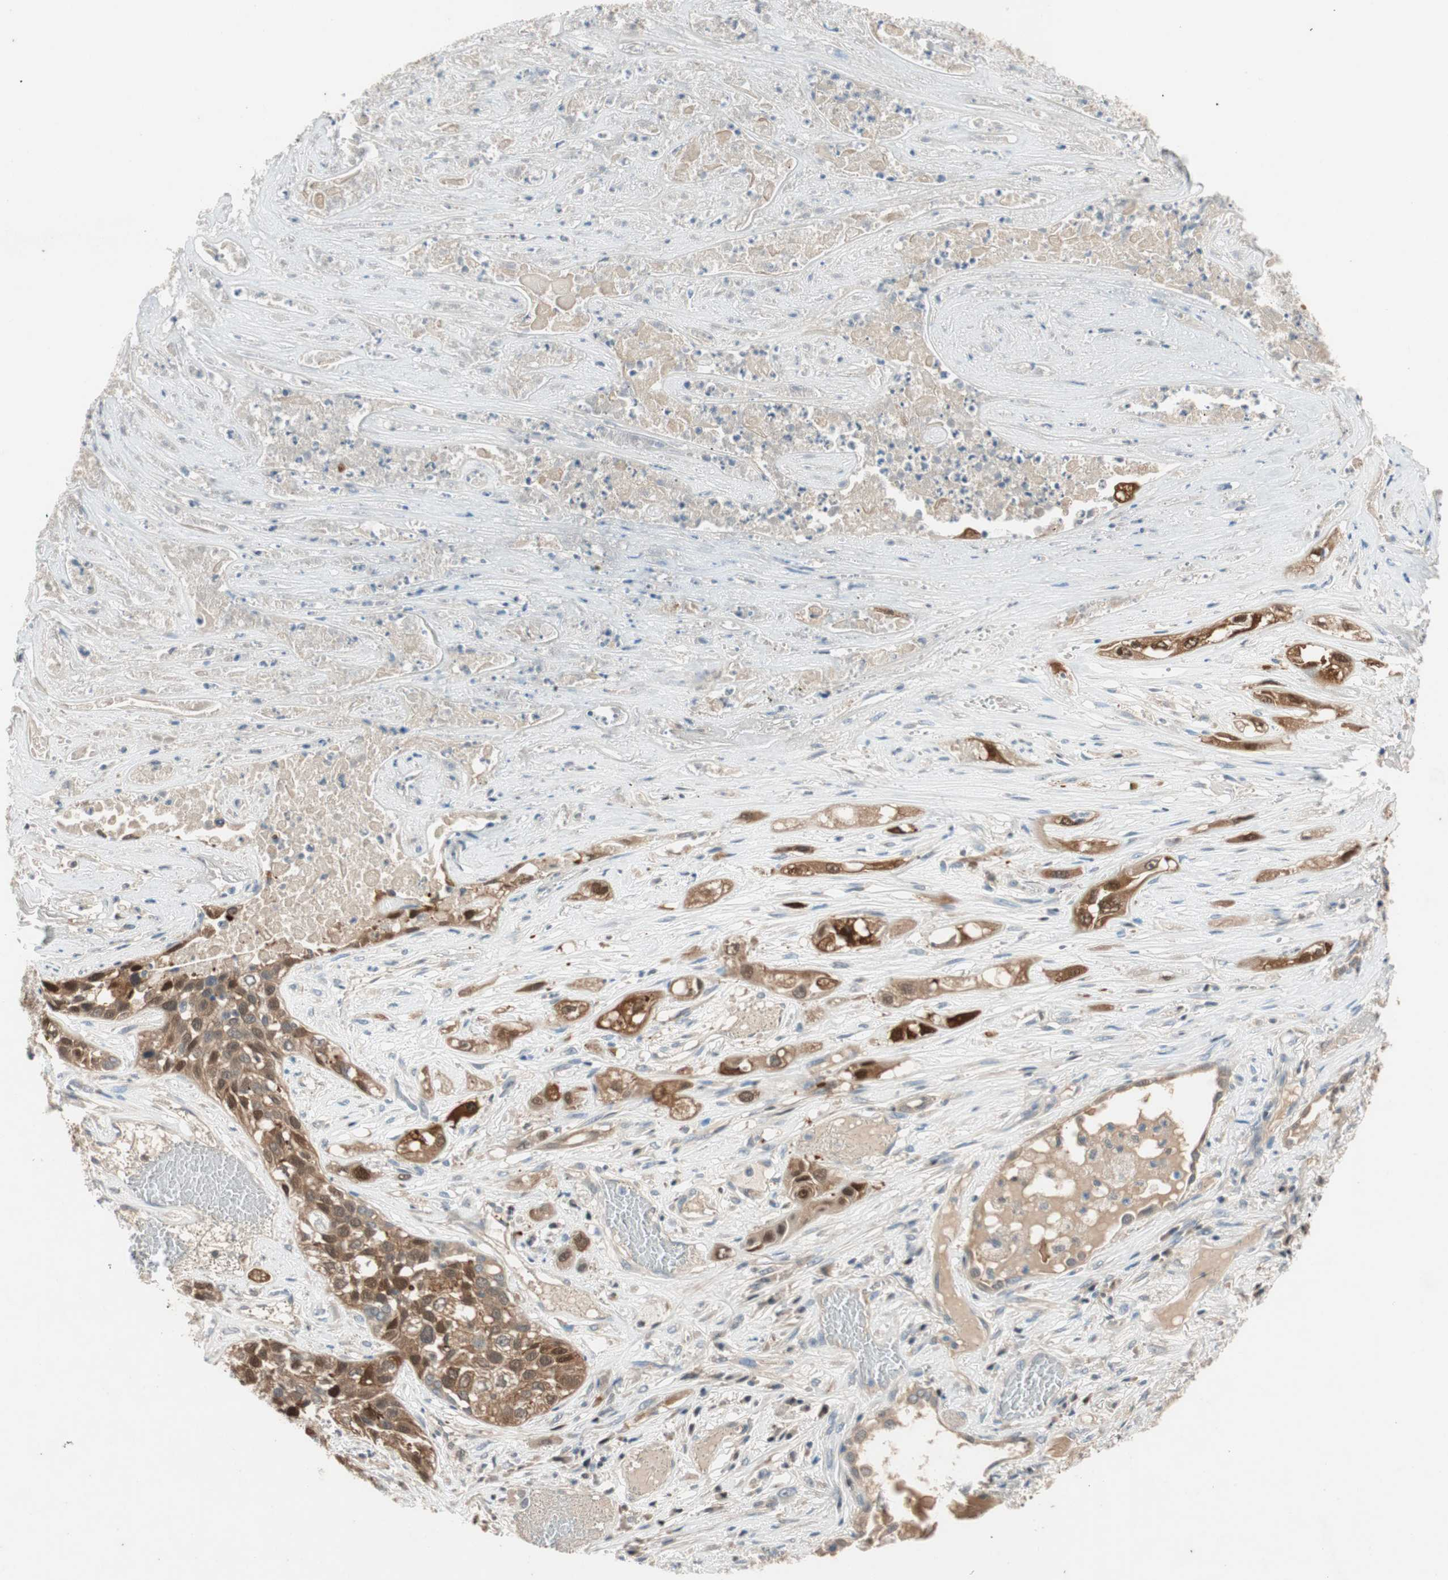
{"staining": {"intensity": "strong", "quantity": "25%-75%", "location": "cytoplasmic/membranous,nuclear"}, "tissue": "lung cancer", "cell_type": "Tumor cells", "image_type": "cancer", "snomed": [{"axis": "morphology", "description": "Squamous cell carcinoma, NOS"}, {"axis": "topography", "description": "Lung"}], "caption": "Lung cancer (squamous cell carcinoma) tissue displays strong cytoplasmic/membranous and nuclear positivity in about 25%-75% of tumor cells (DAB (3,3'-diaminobenzidine) = brown stain, brightfield microscopy at high magnification).", "gene": "SERPINB5", "patient": {"sex": "male", "age": 71}}